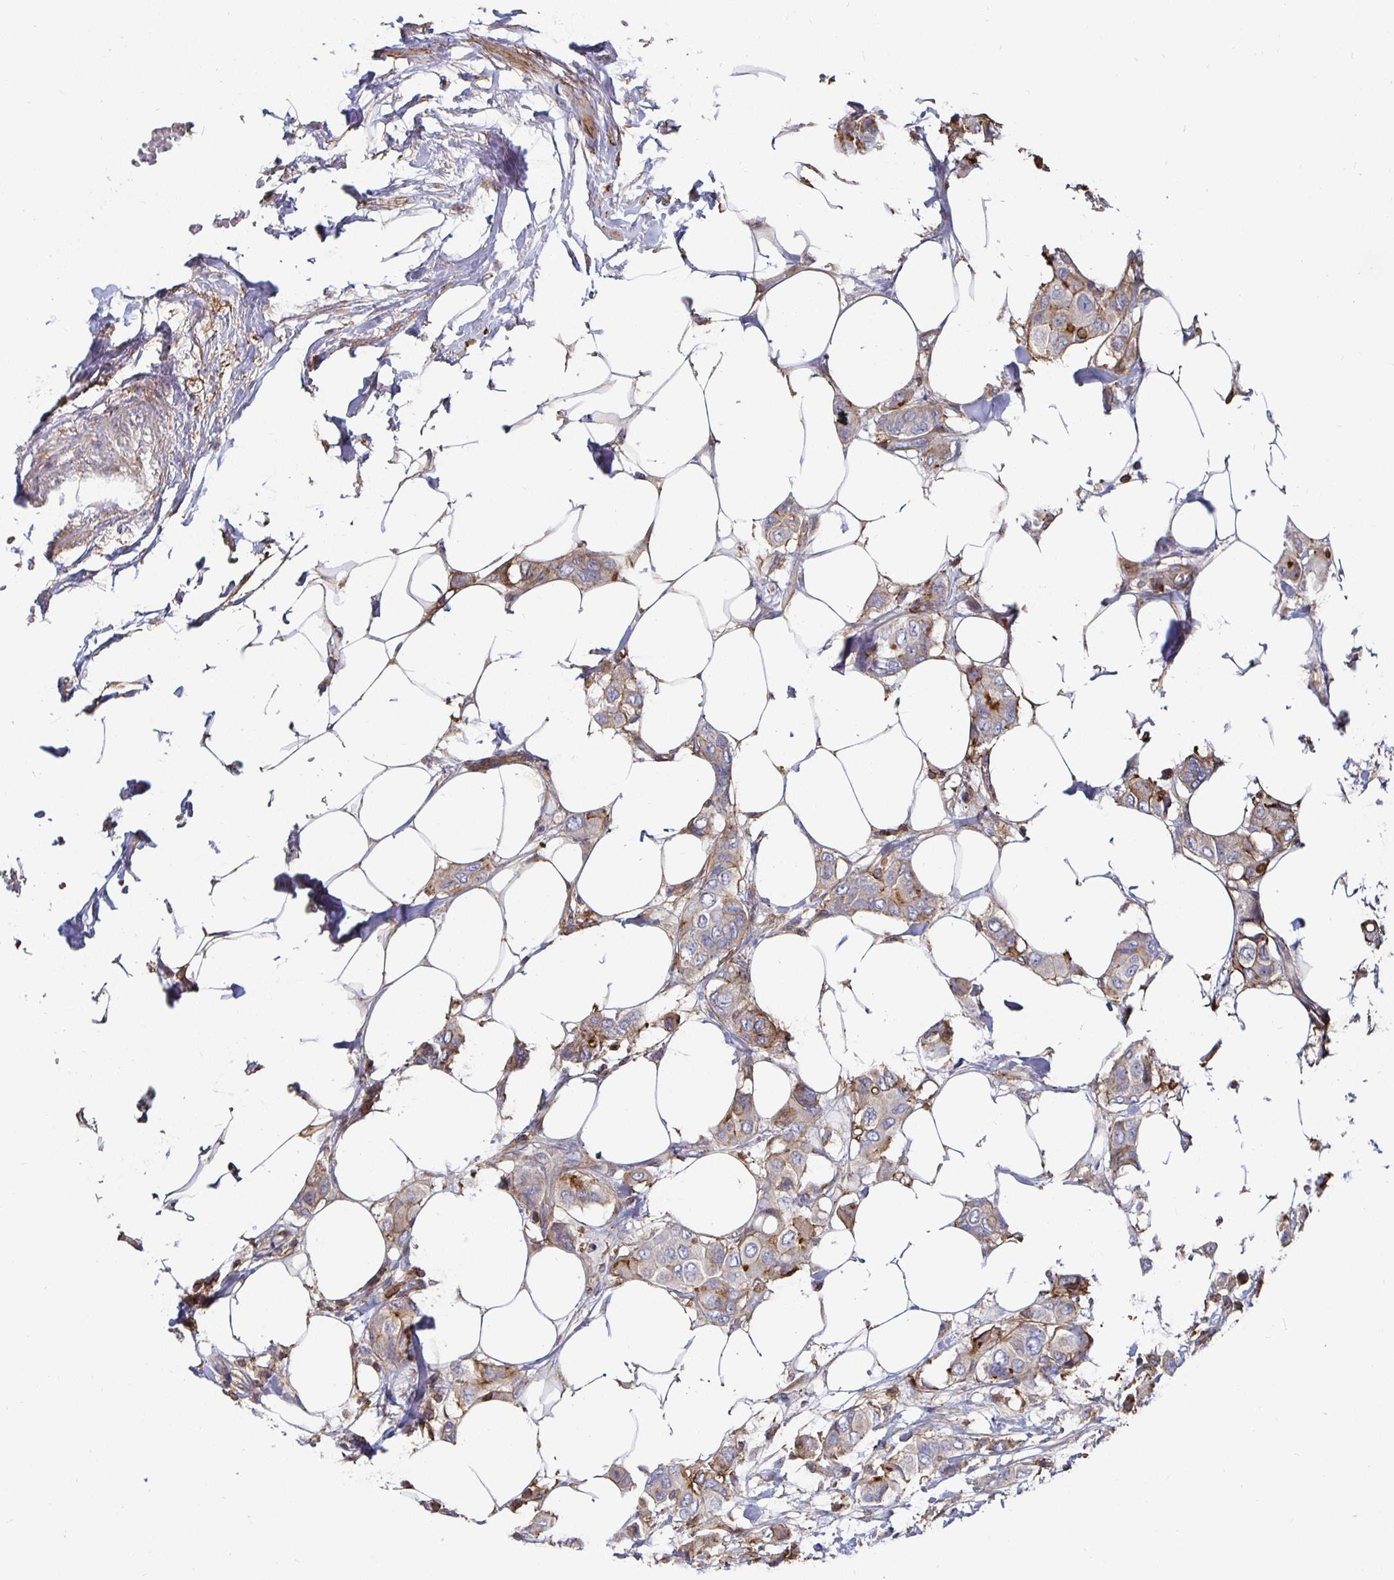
{"staining": {"intensity": "moderate", "quantity": "<25%", "location": "cytoplasmic/membranous"}, "tissue": "breast cancer", "cell_type": "Tumor cells", "image_type": "cancer", "snomed": [{"axis": "morphology", "description": "Lobular carcinoma"}, {"axis": "topography", "description": "Breast"}], "caption": "Immunohistochemical staining of human breast lobular carcinoma demonstrates low levels of moderate cytoplasmic/membranous protein positivity in approximately <25% of tumor cells.", "gene": "GJA4", "patient": {"sex": "female", "age": 51}}